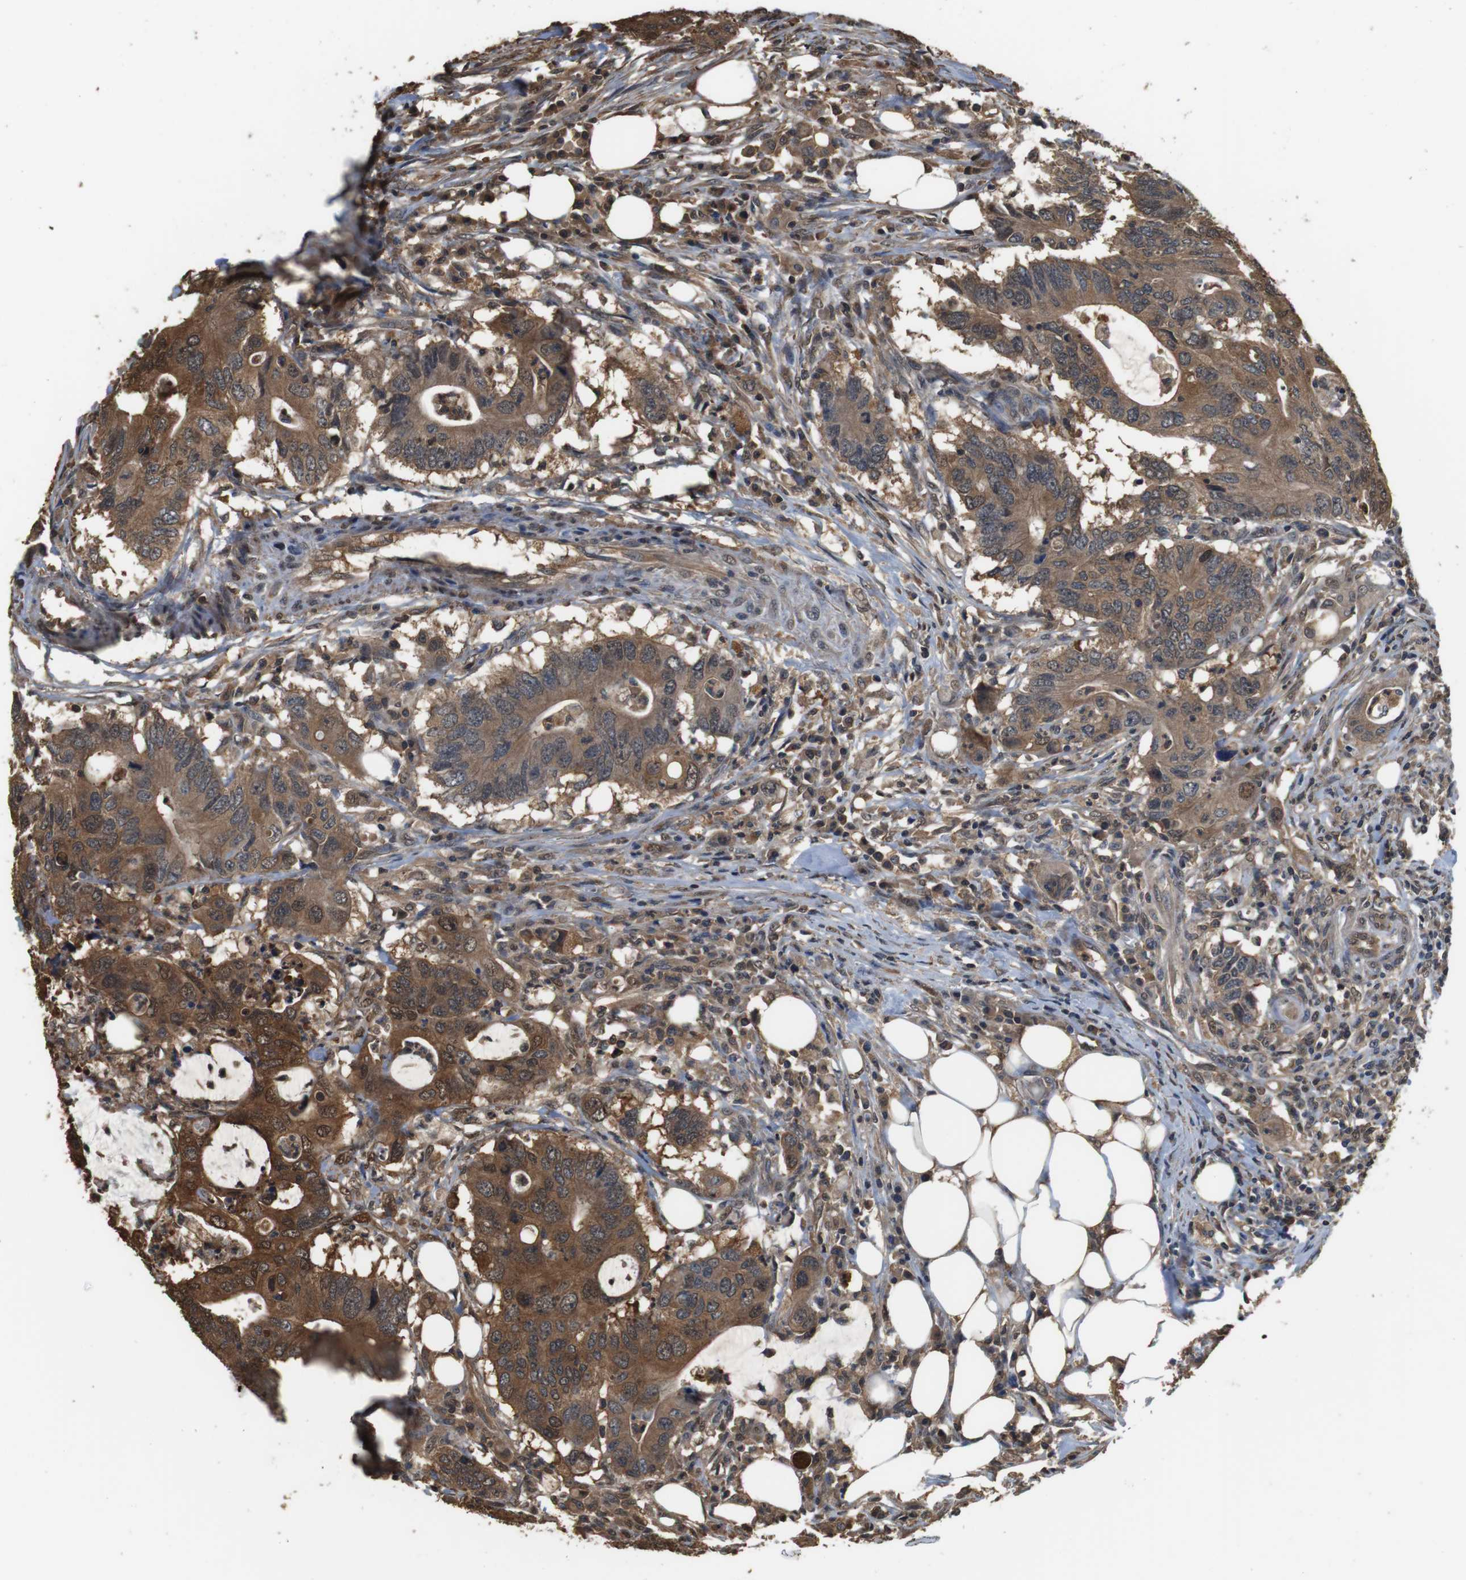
{"staining": {"intensity": "moderate", "quantity": ">75%", "location": "cytoplasmic/membranous,nuclear"}, "tissue": "colorectal cancer", "cell_type": "Tumor cells", "image_type": "cancer", "snomed": [{"axis": "morphology", "description": "Adenocarcinoma, NOS"}, {"axis": "topography", "description": "Colon"}], "caption": "A photomicrograph of human colorectal cancer stained for a protein reveals moderate cytoplasmic/membranous and nuclear brown staining in tumor cells. The staining is performed using DAB brown chromogen to label protein expression. The nuclei are counter-stained blue using hematoxylin.", "gene": "LDHA", "patient": {"sex": "male", "age": 71}}